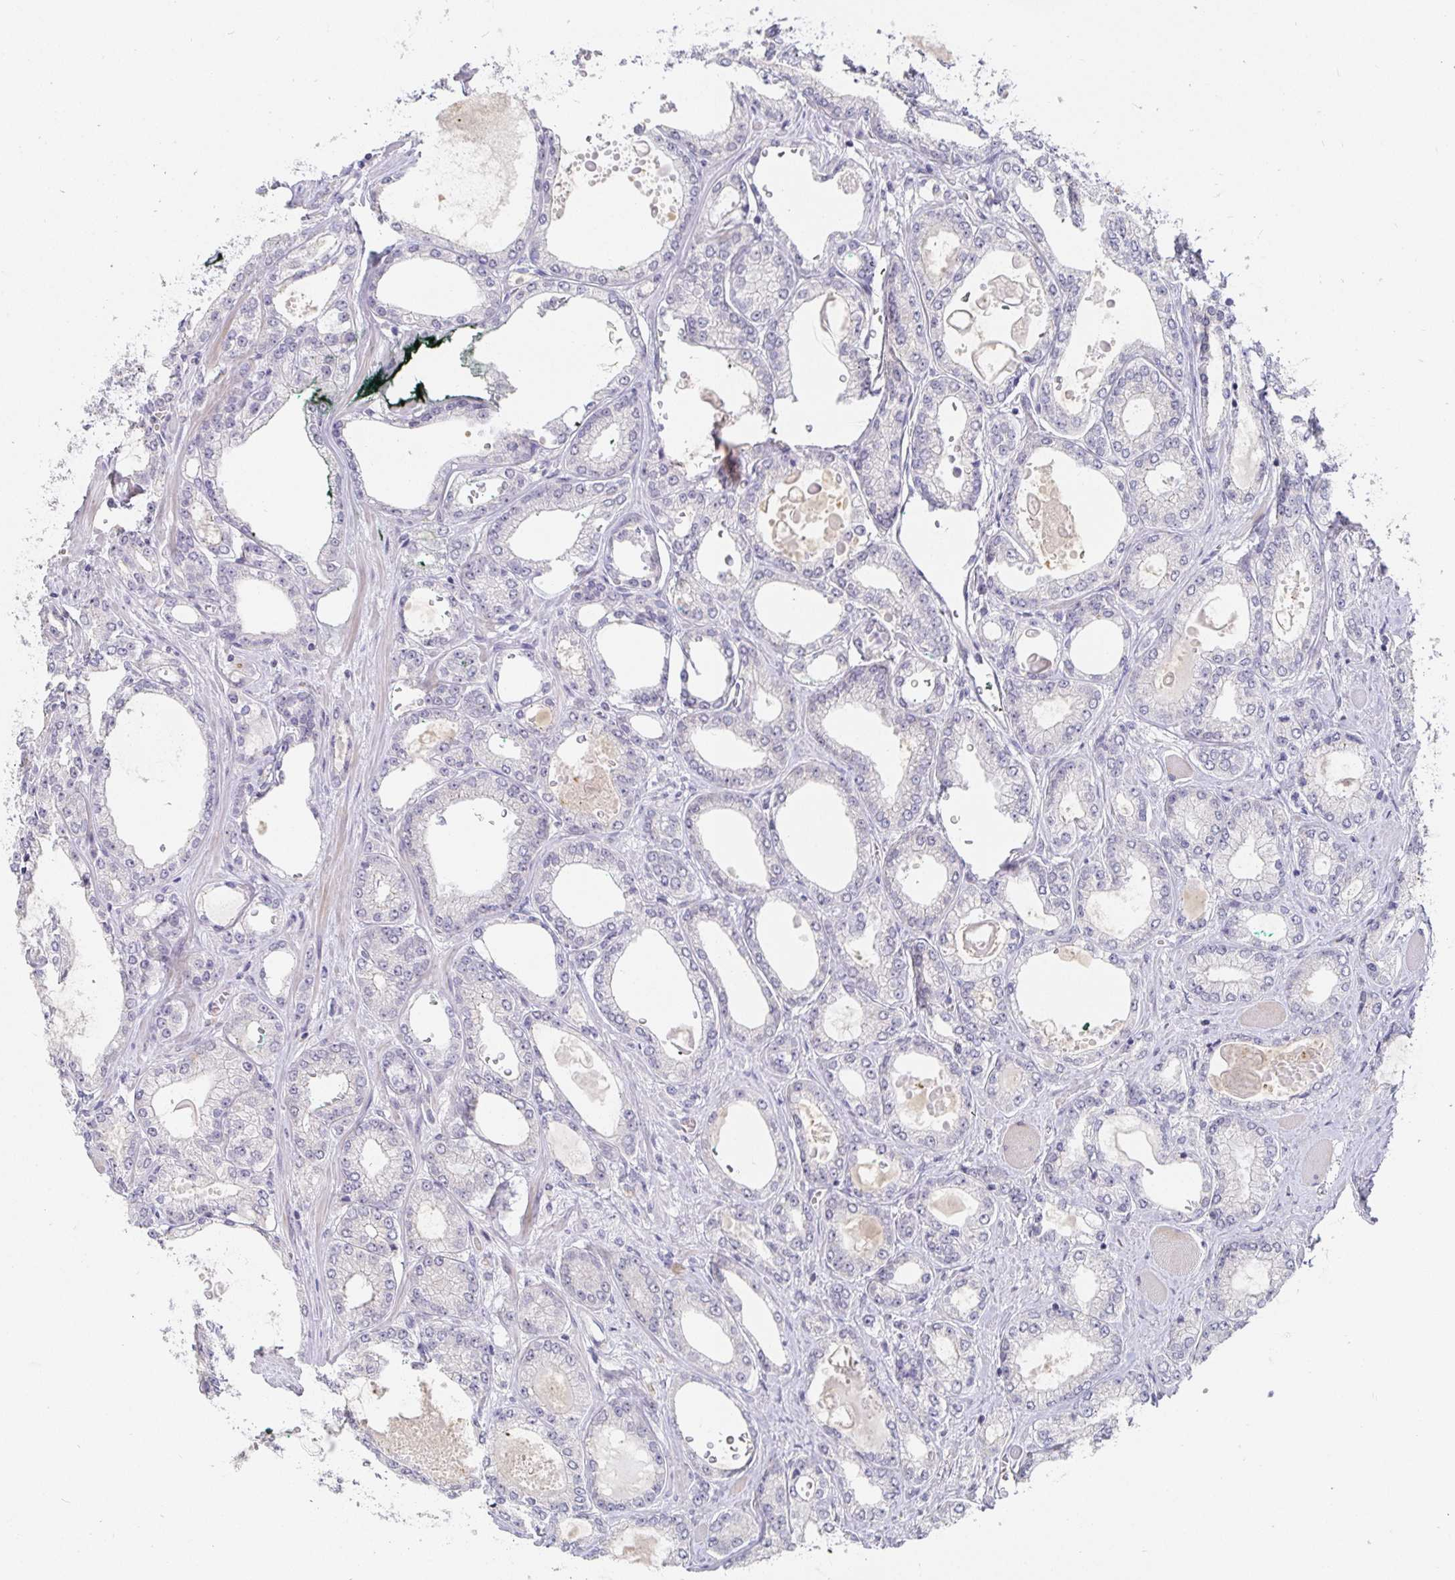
{"staining": {"intensity": "negative", "quantity": "none", "location": "none"}, "tissue": "prostate cancer", "cell_type": "Tumor cells", "image_type": "cancer", "snomed": [{"axis": "morphology", "description": "Adenocarcinoma, High grade"}, {"axis": "topography", "description": "Prostate"}], "caption": "The micrograph shows no staining of tumor cells in prostate adenocarcinoma (high-grade).", "gene": "PDX1", "patient": {"sex": "male", "age": 68}}